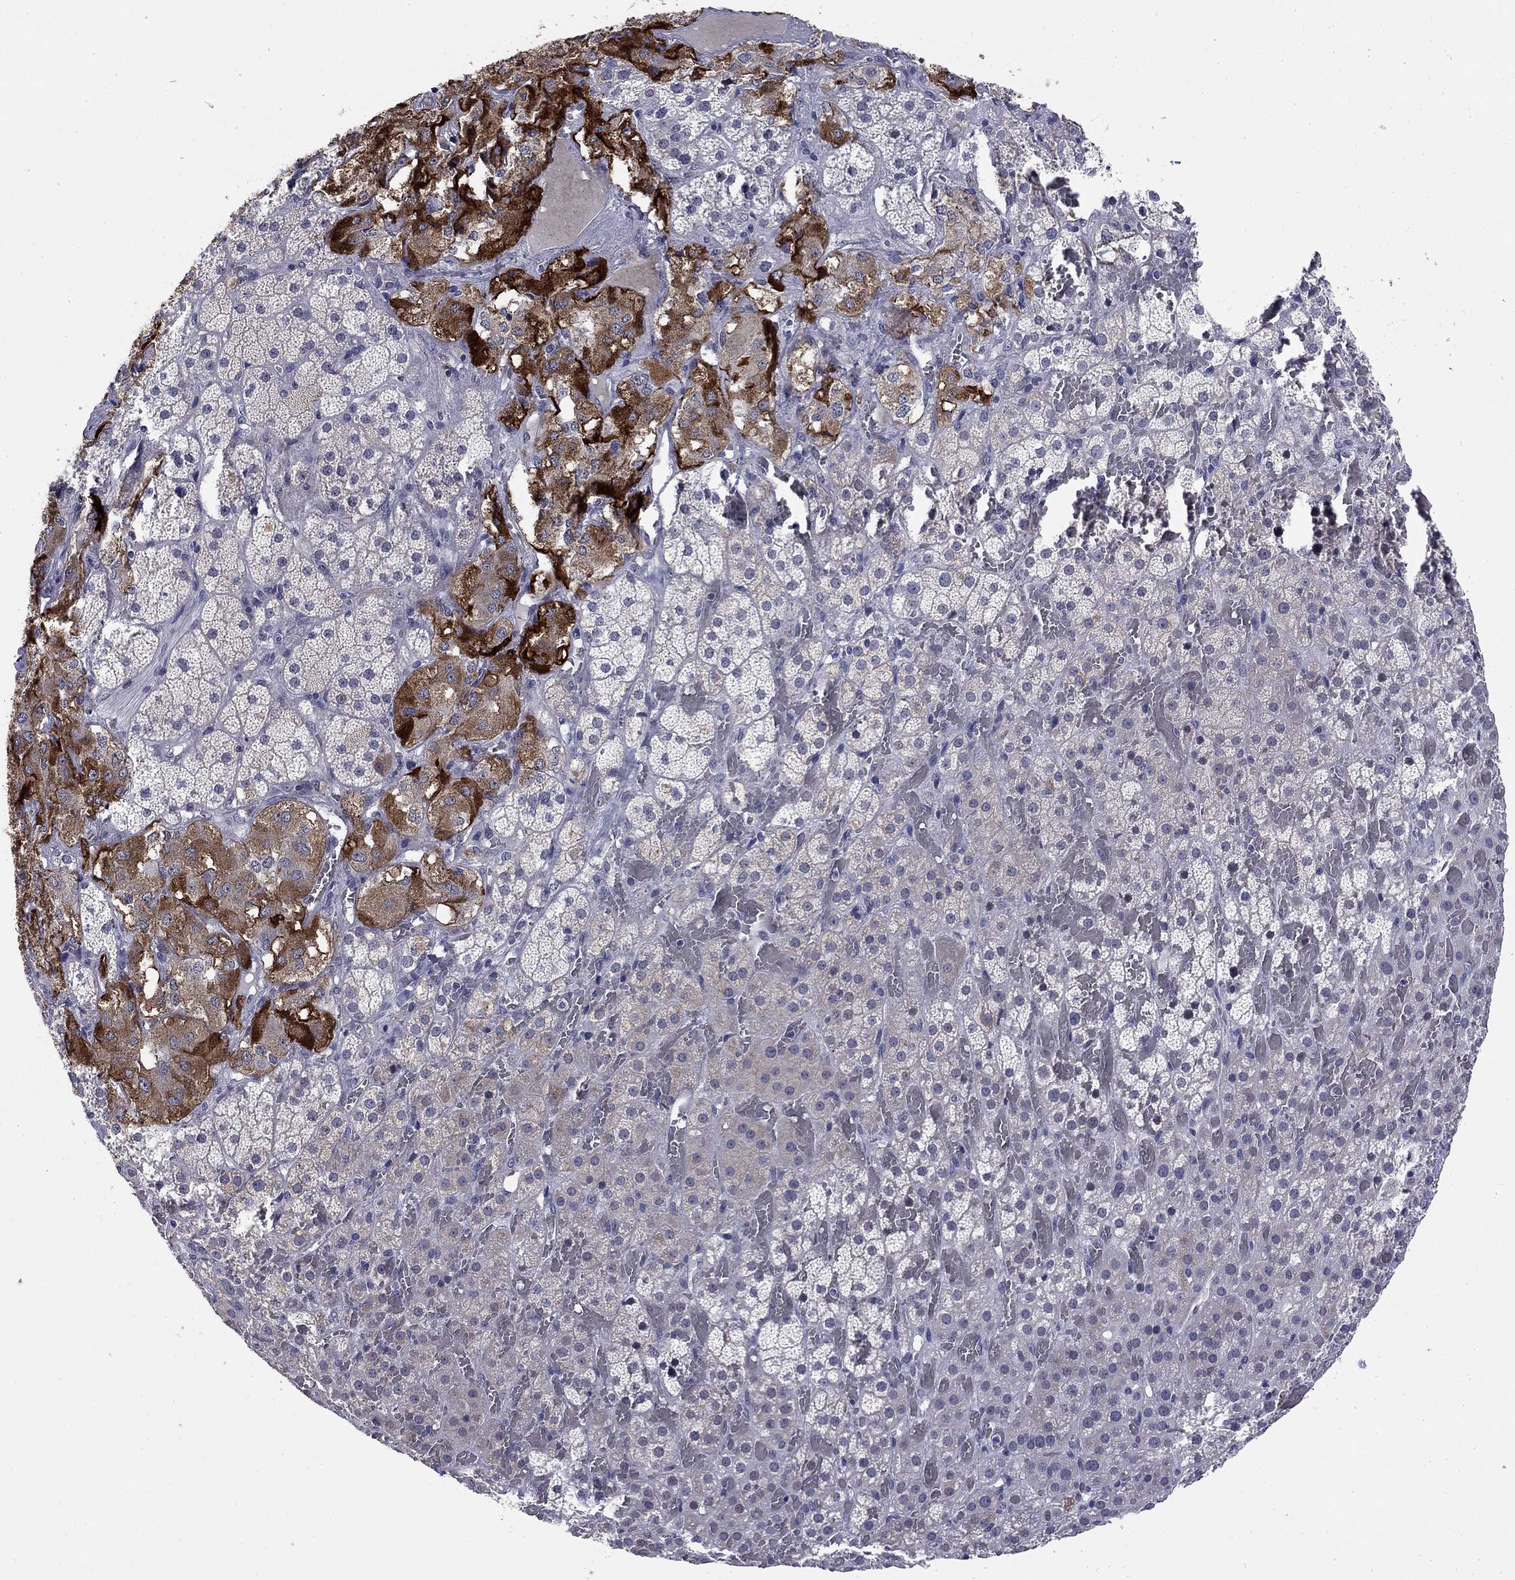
{"staining": {"intensity": "strong", "quantity": "<25%", "location": "cytoplasmic/membranous"}, "tissue": "adrenal gland", "cell_type": "Glandular cells", "image_type": "normal", "snomed": [{"axis": "morphology", "description": "Normal tissue, NOS"}, {"axis": "topography", "description": "Adrenal gland"}], "caption": "An IHC histopathology image of unremarkable tissue is shown. Protein staining in brown labels strong cytoplasmic/membranous positivity in adrenal gland within glandular cells.", "gene": "HTR4", "patient": {"sex": "male", "age": 57}}